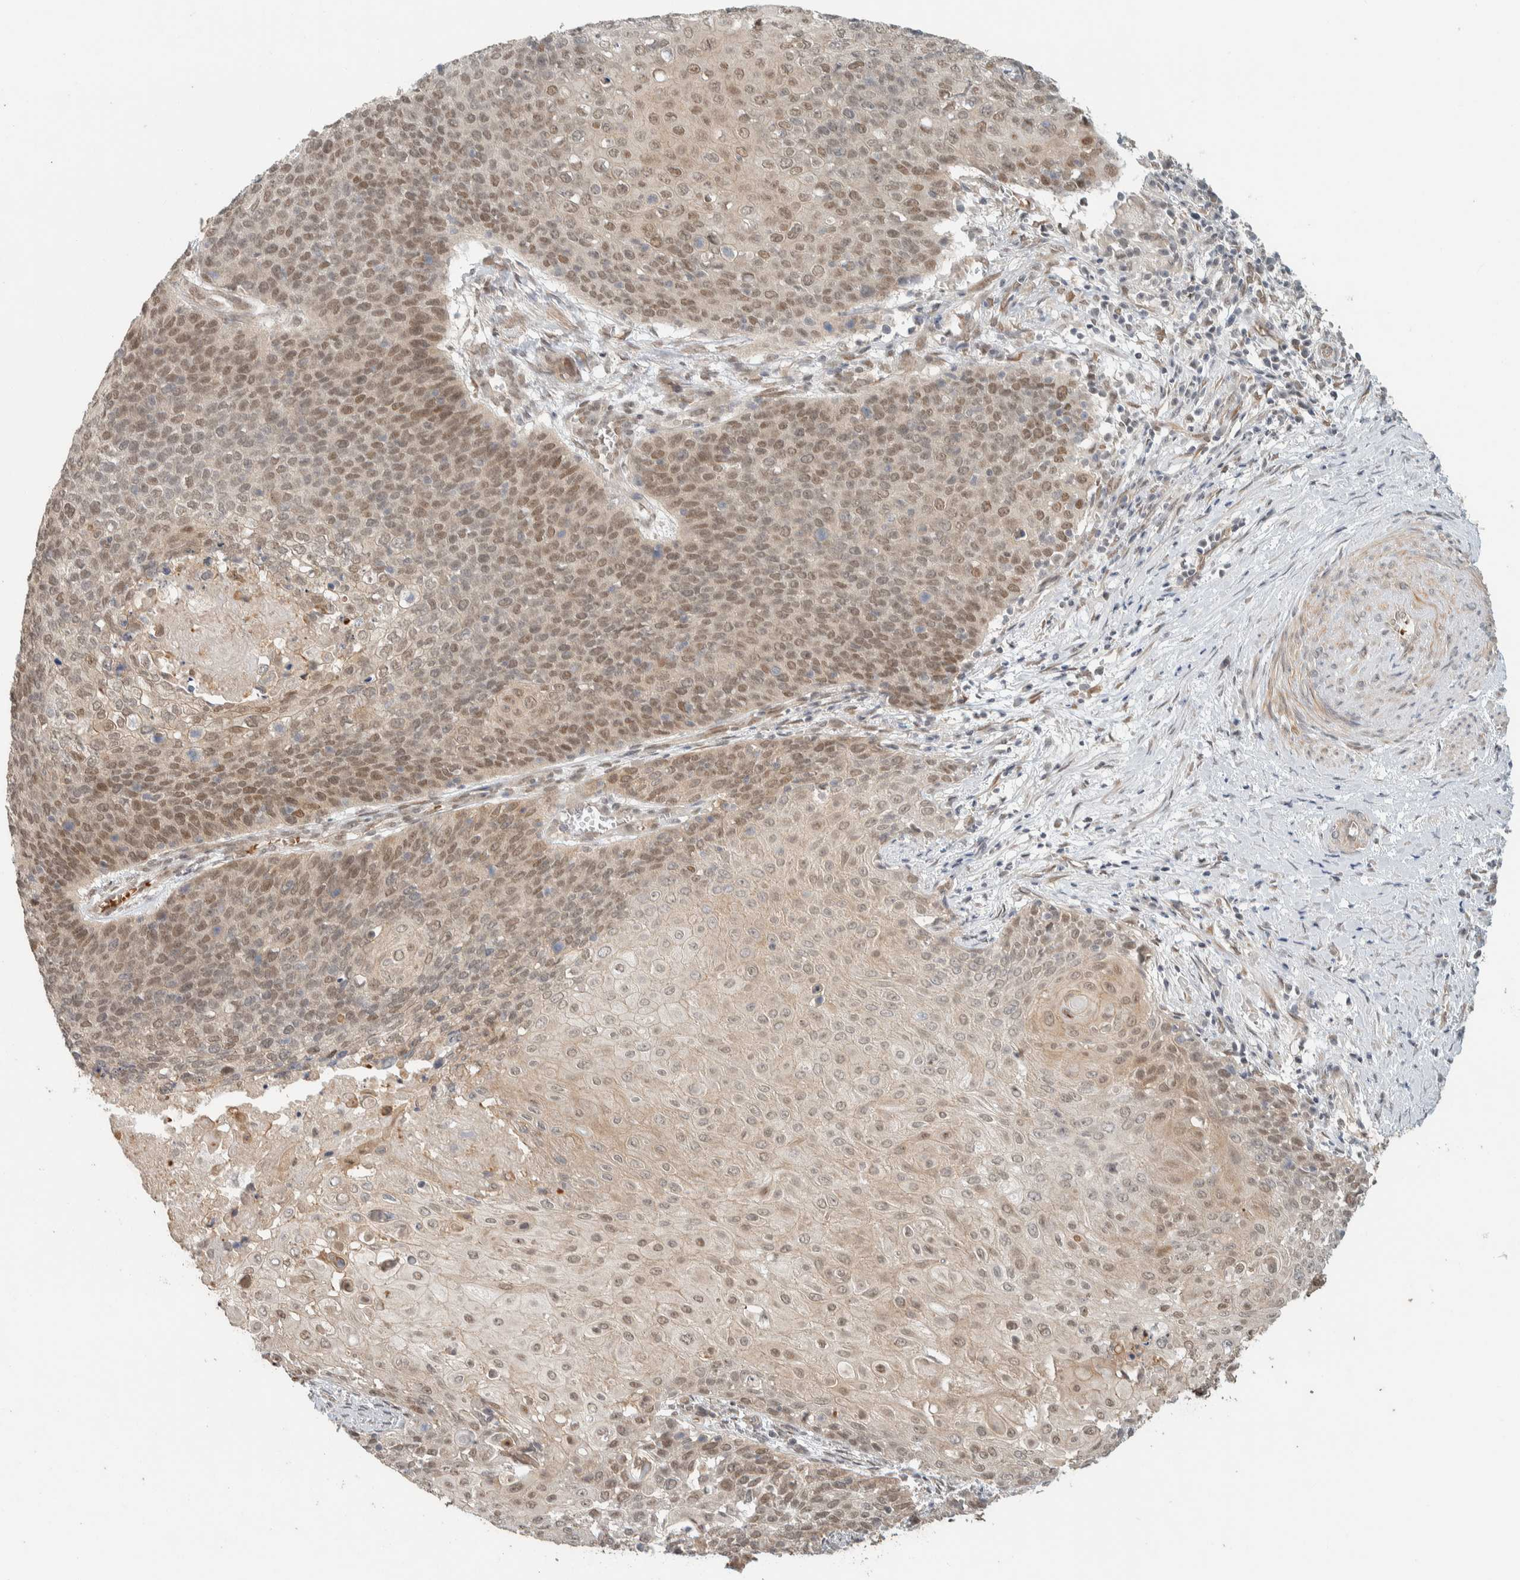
{"staining": {"intensity": "moderate", "quantity": ">75%", "location": "nuclear"}, "tissue": "cervical cancer", "cell_type": "Tumor cells", "image_type": "cancer", "snomed": [{"axis": "morphology", "description": "Squamous cell carcinoma, NOS"}, {"axis": "topography", "description": "Cervix"}], "caption": "Moderate nuclear expression for a protein is identified in about >75% of tumor cells of cervical cancer (squamous cell carcinoma) using immunohistochemistry.", "gene": "ZBTB2", "patient": {"sex": "female", "age": 39}}